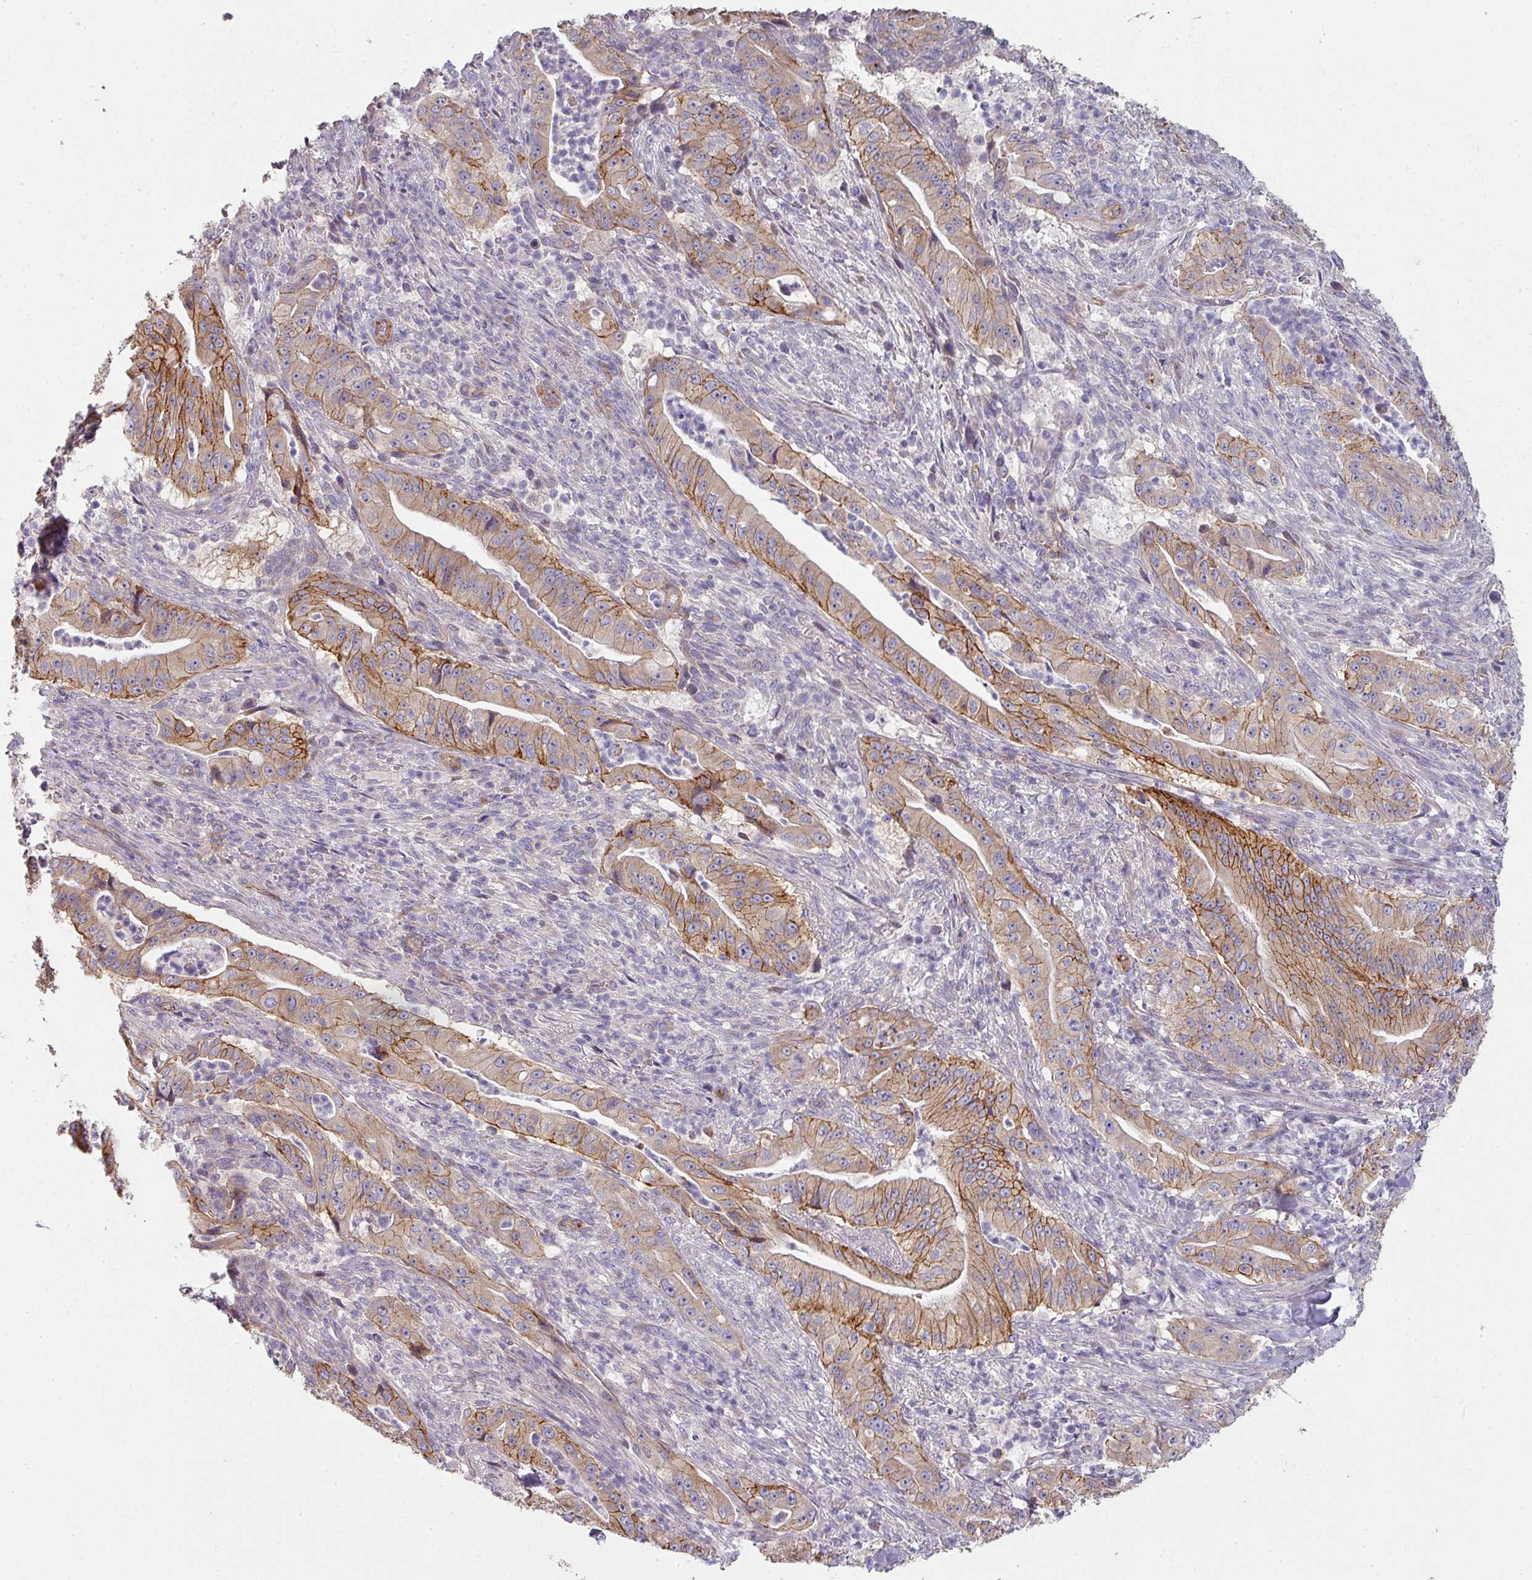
{"staining": {"intensity": "moderate", "quantity": ">75%", "location": "cytoplasmic/membranous"}, "tissue": "pancreatic cancer", "cell_type": "Tumor cells", "image_type": "cancer", "snomed": [{"axis": "morphology", "description": "Adenocarcinoma, NOS"}, {"axis": "topography", "description": "Pancreas"}], "caption": "Pancreatic cancer (adenocarcinoma) stained with a protein marker reveals moderate staining in tumor cells.", "gene": "PCDH1", "patient": {"sex": "male", "age": 71}}